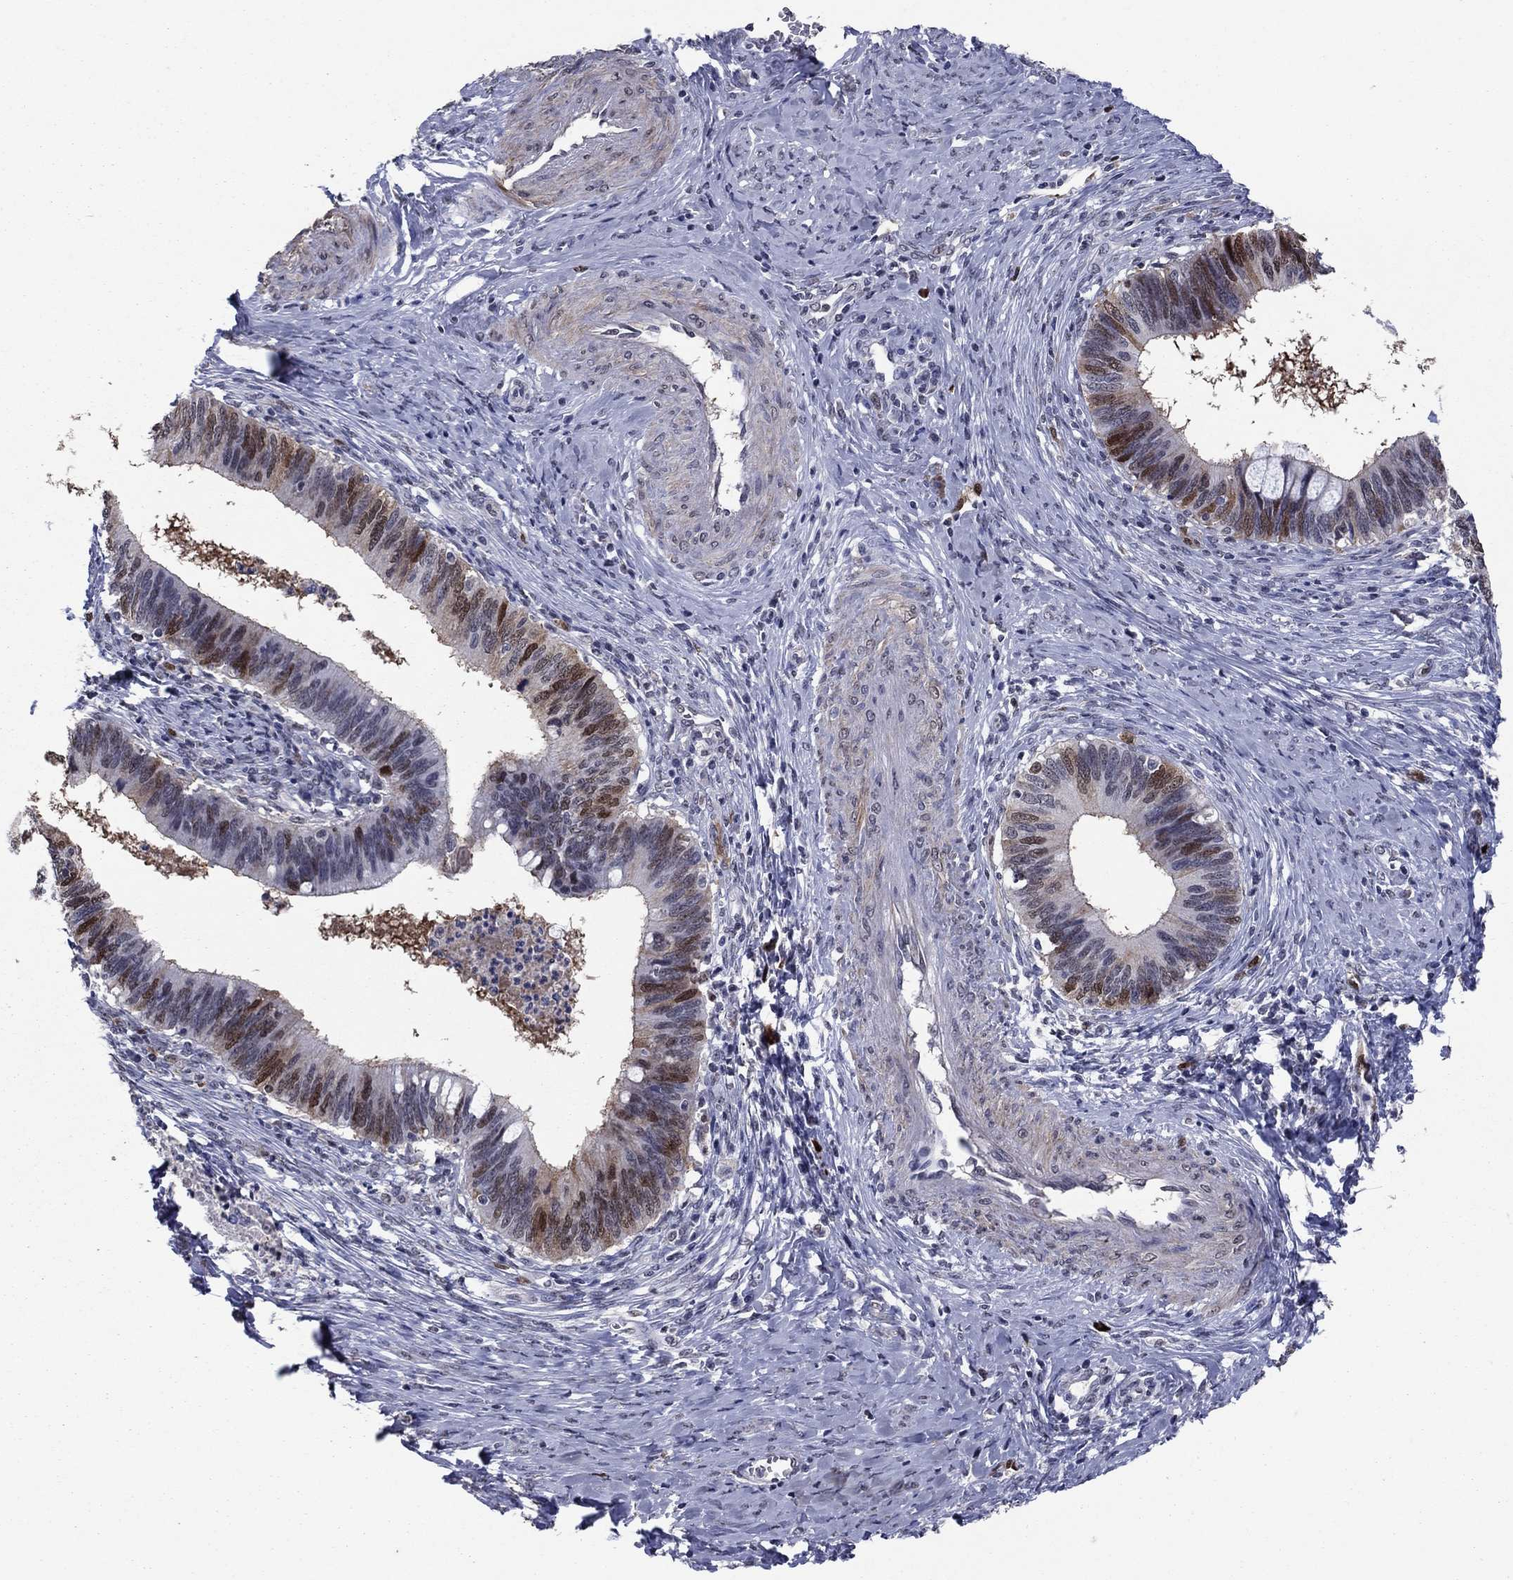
{"staining": {"intensity": "strong", "quantity": "<25%", "location": "nuclear"}, "tissue": "cervical cancer", "cell_type": "Tumor cells", "image_type": "cancer", "snomed": [{"axis": "morphology", "description": "Adenocarcinoma, NOS"}, {"axis": "topography", "description": "Cervix"}], "caption": "Immunohistochemistry (DAB) staining of human cervical cancer exhibits strong nuclear protein positivity in about <25% of tumor cells.", "gene": "TYMS", "patient": {"sex": "female", "age": 42}}